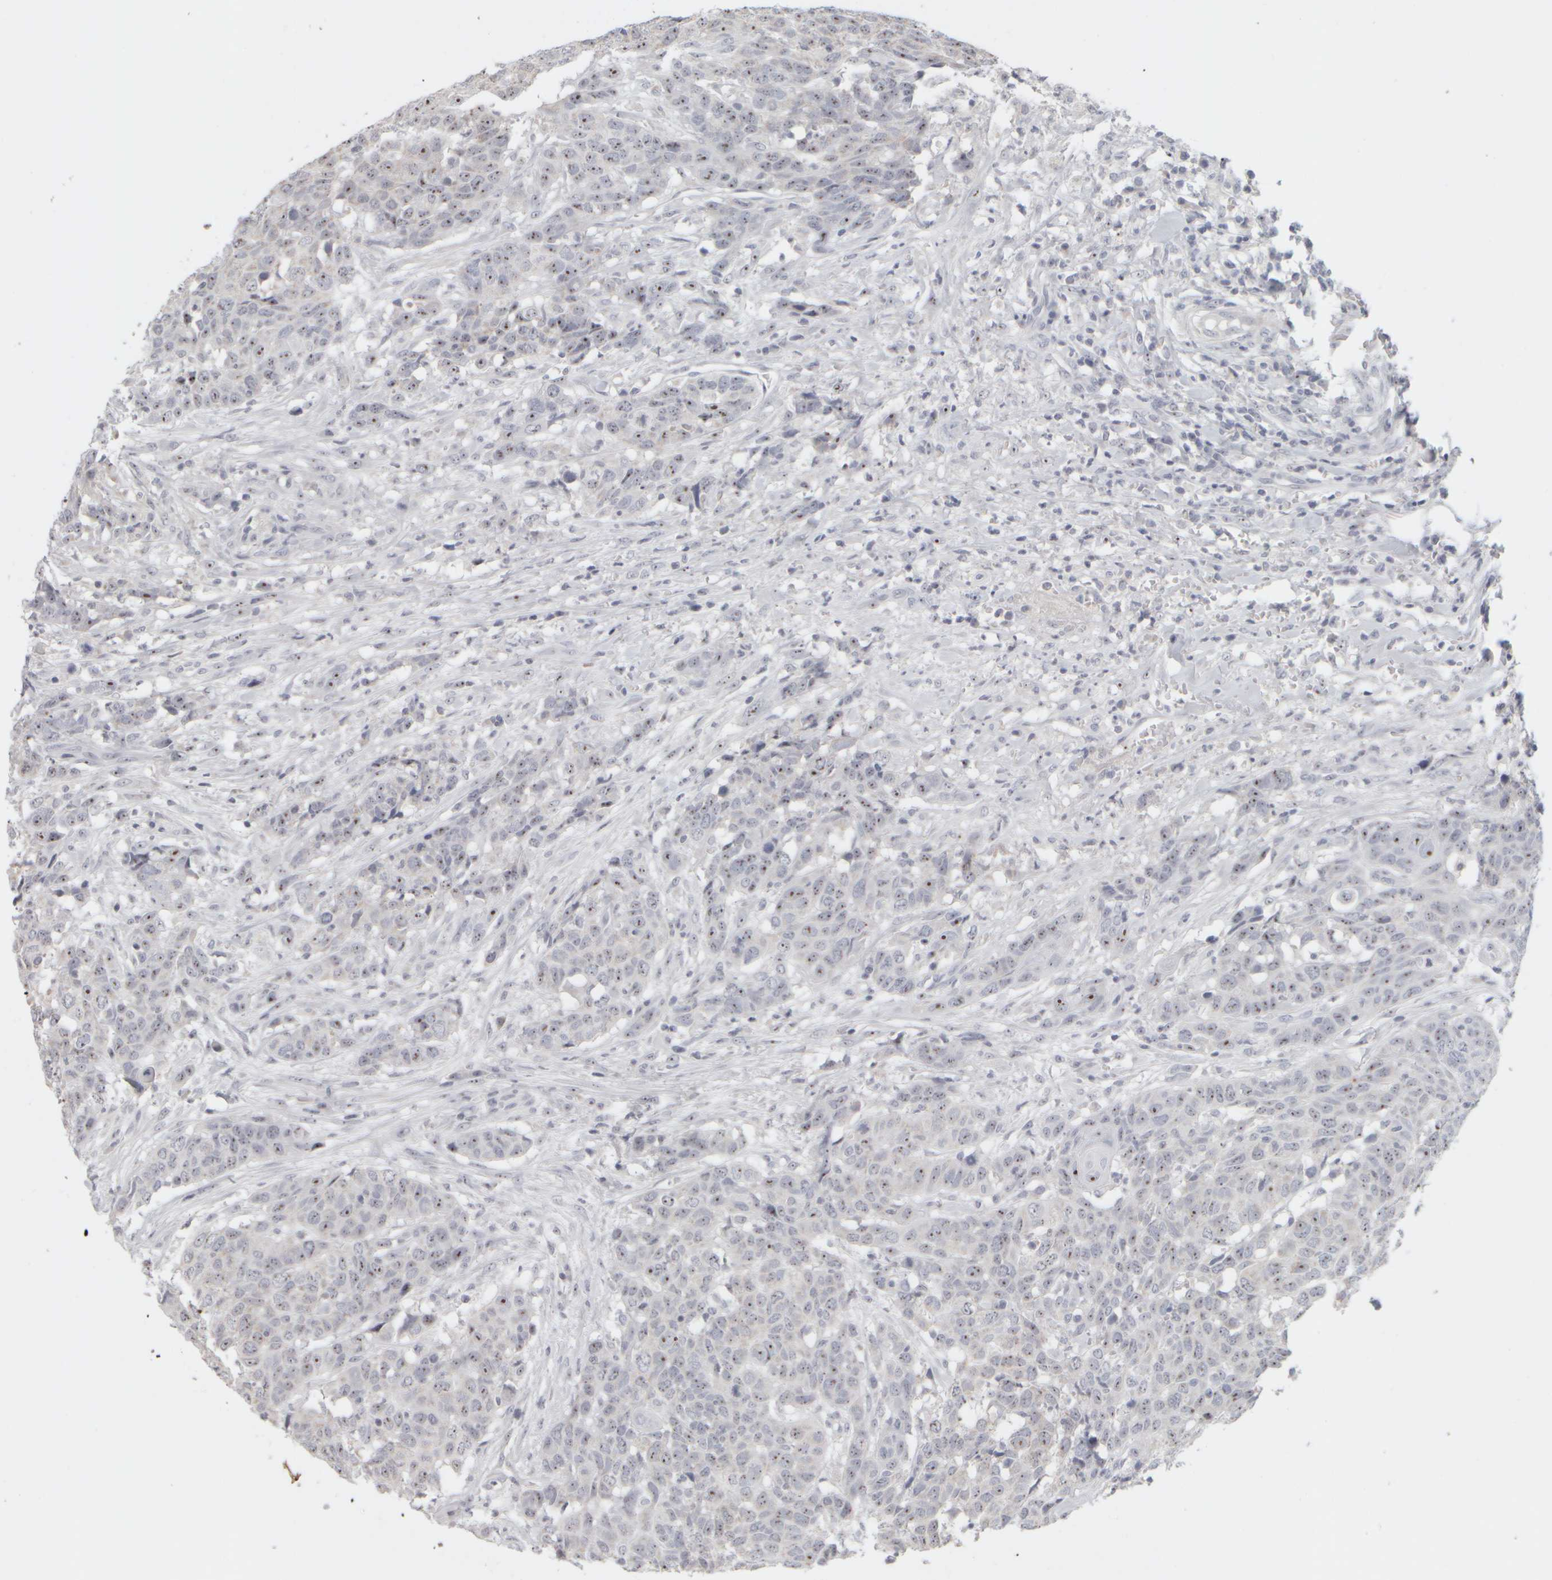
{"staining": {"intensity": "moderate", "quantity": ">75%", "location": "nuclear"}, "tissue": "head and neck cancer", "cell_type": "Tumor cells", "image_type": "cancer", "snomed": [{"axis": "morphology", "description": "Squamous cell carcinoma, NOS"}, {"axis": "topography", "description": "Head-Neck"}], "caption": "Human squamous cell carcinoma (head and neck) stained with a brown dye shows moderate nuclear positive expression in approximately >75% of tumor cells.", "gene": "DCXR", "patient": {"sex": "male", "age": 66}}